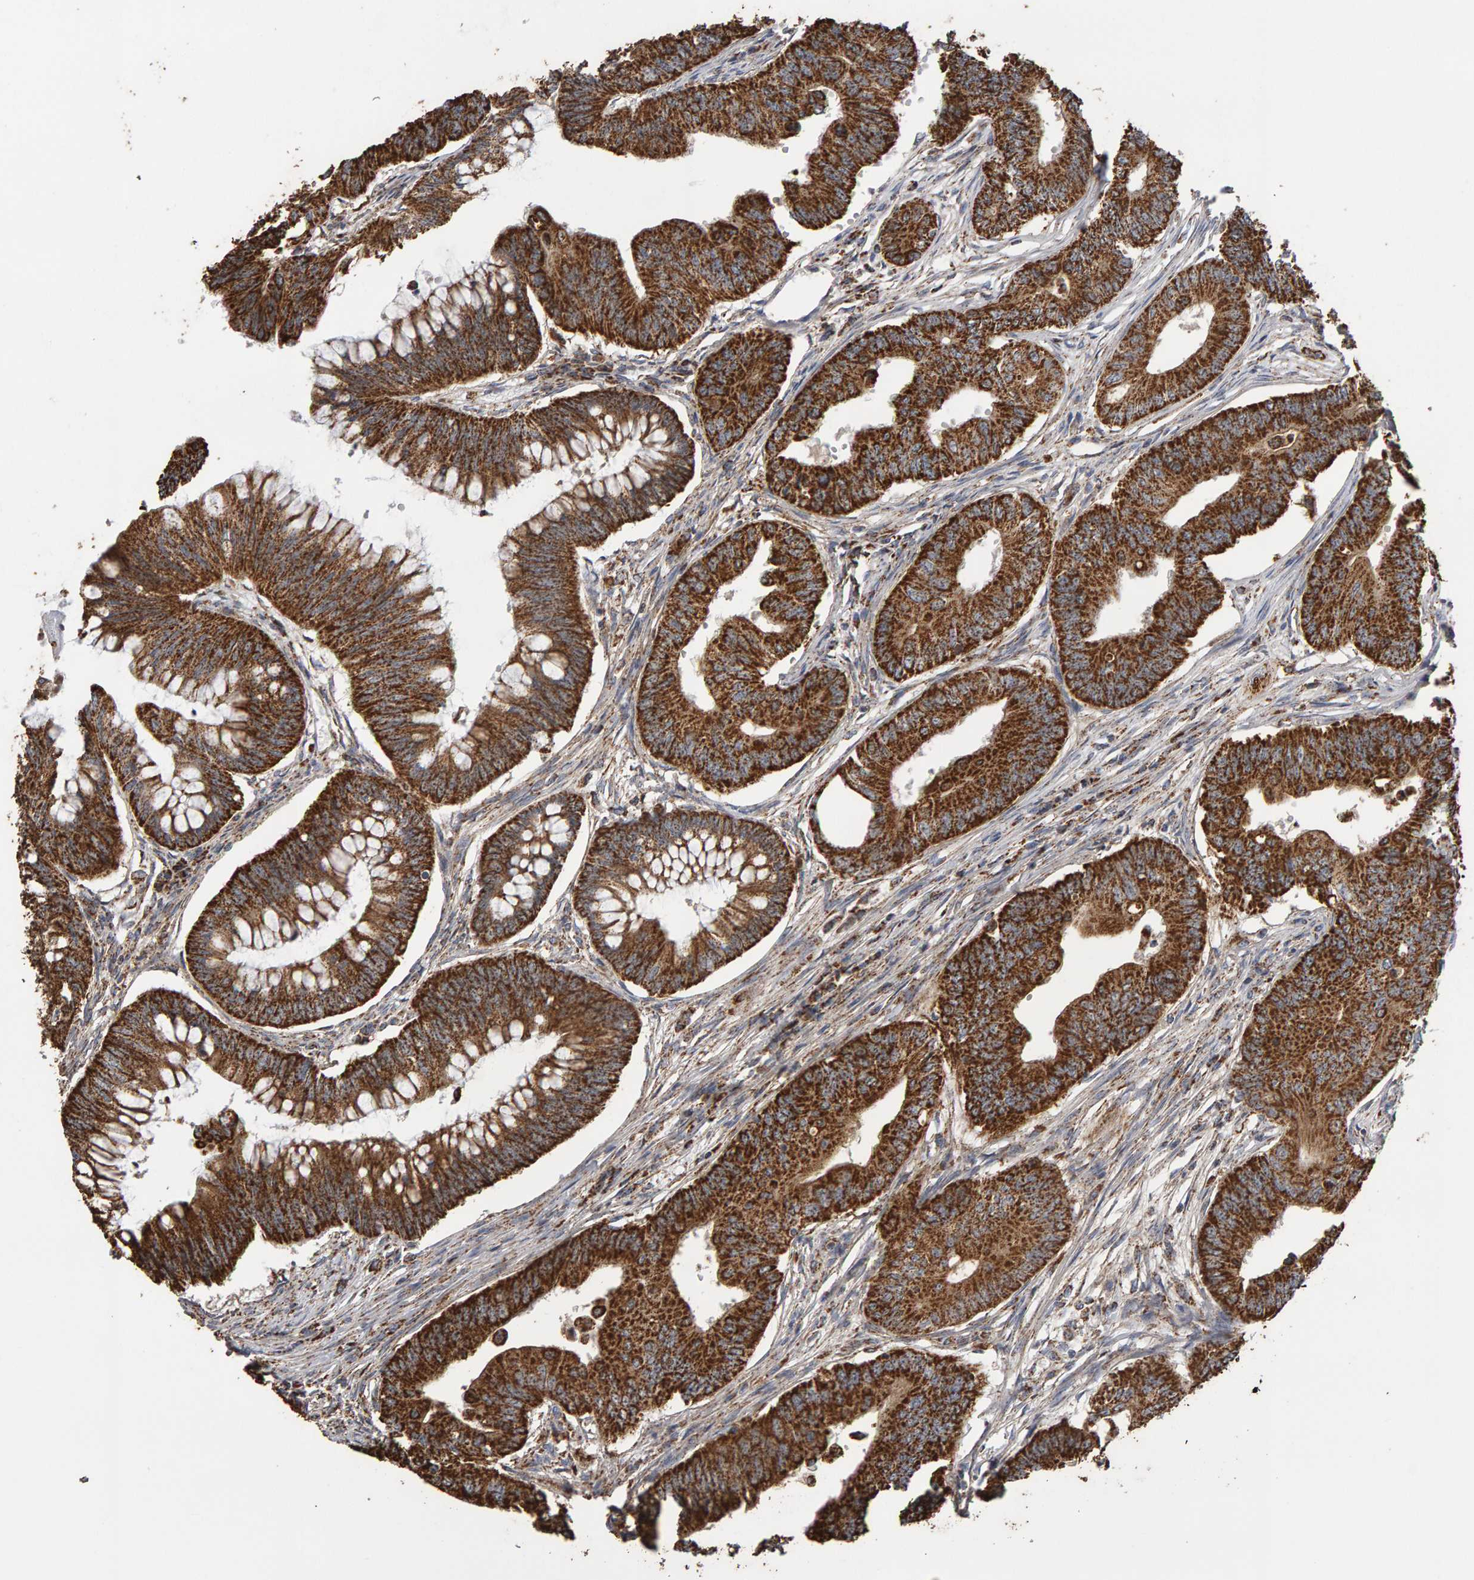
{"staining": {"intensity": "strong", "quantity": ">75%", "location": "cytoplasmic/membranous"}, "tissue": "colorectal cancer", "cell_type": "Tumor cells", "image_type": "cancer", "snomed": [{"axis": "morphology", "description": "Adenoma, NOS"}, {"axis": "morphology", "description": "Adenocarcinoma, NOS"}, {"axis": "topography", "description": "Colon"}], "caption": "Colorectal cancer (adenoma) stained with DAB (3,3'-diaminobenzidine) IHC shows high levels of strong cytoplasmic/membranous positivity in about >75% of tumor cells.", "gene": "TOM1L1", "patient": {"sex": "male", "age": 79}}